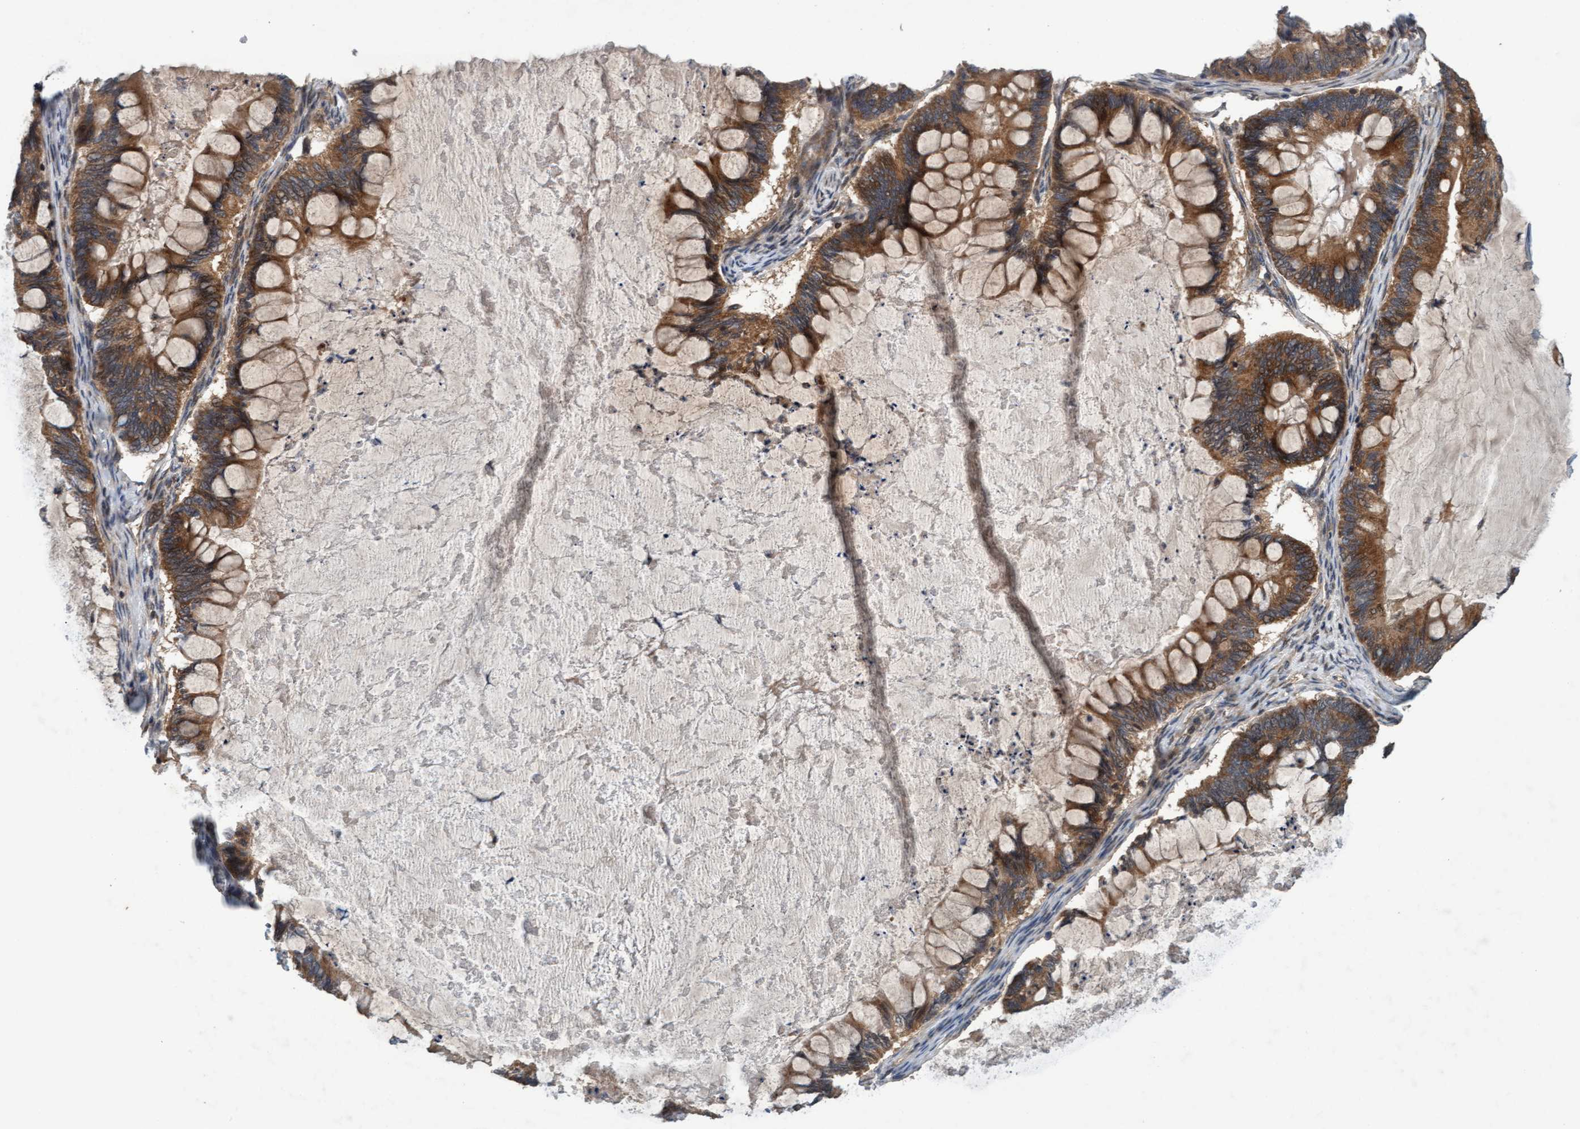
{"staining": {"intensity": "moderate", "quantity": ">75%", "location": "cytoplasmic/membranous"}, "tissue": "ovarian cancer", "cell_type": "Tumor cells", "image_type": "cancer", "snomed": [{"axis": "morphology", "description": "Cystadenocarcinoma, mucinous, NOS"}, {"axis": "topography", "description": "Ovary"}], "caption": "DAB (3,3'-diaminobenzidine) immunohistochemical staining of ovarian cancer (mucinous cystadenocarcinoma) reveals moderate cytoplasmic/membranous protein staining in about >75% of tumor cells. (IHC, brightfield microscopy, high magnification).", "gene": "MLXIP", "patient": {"sex": "female", "age": 61}}